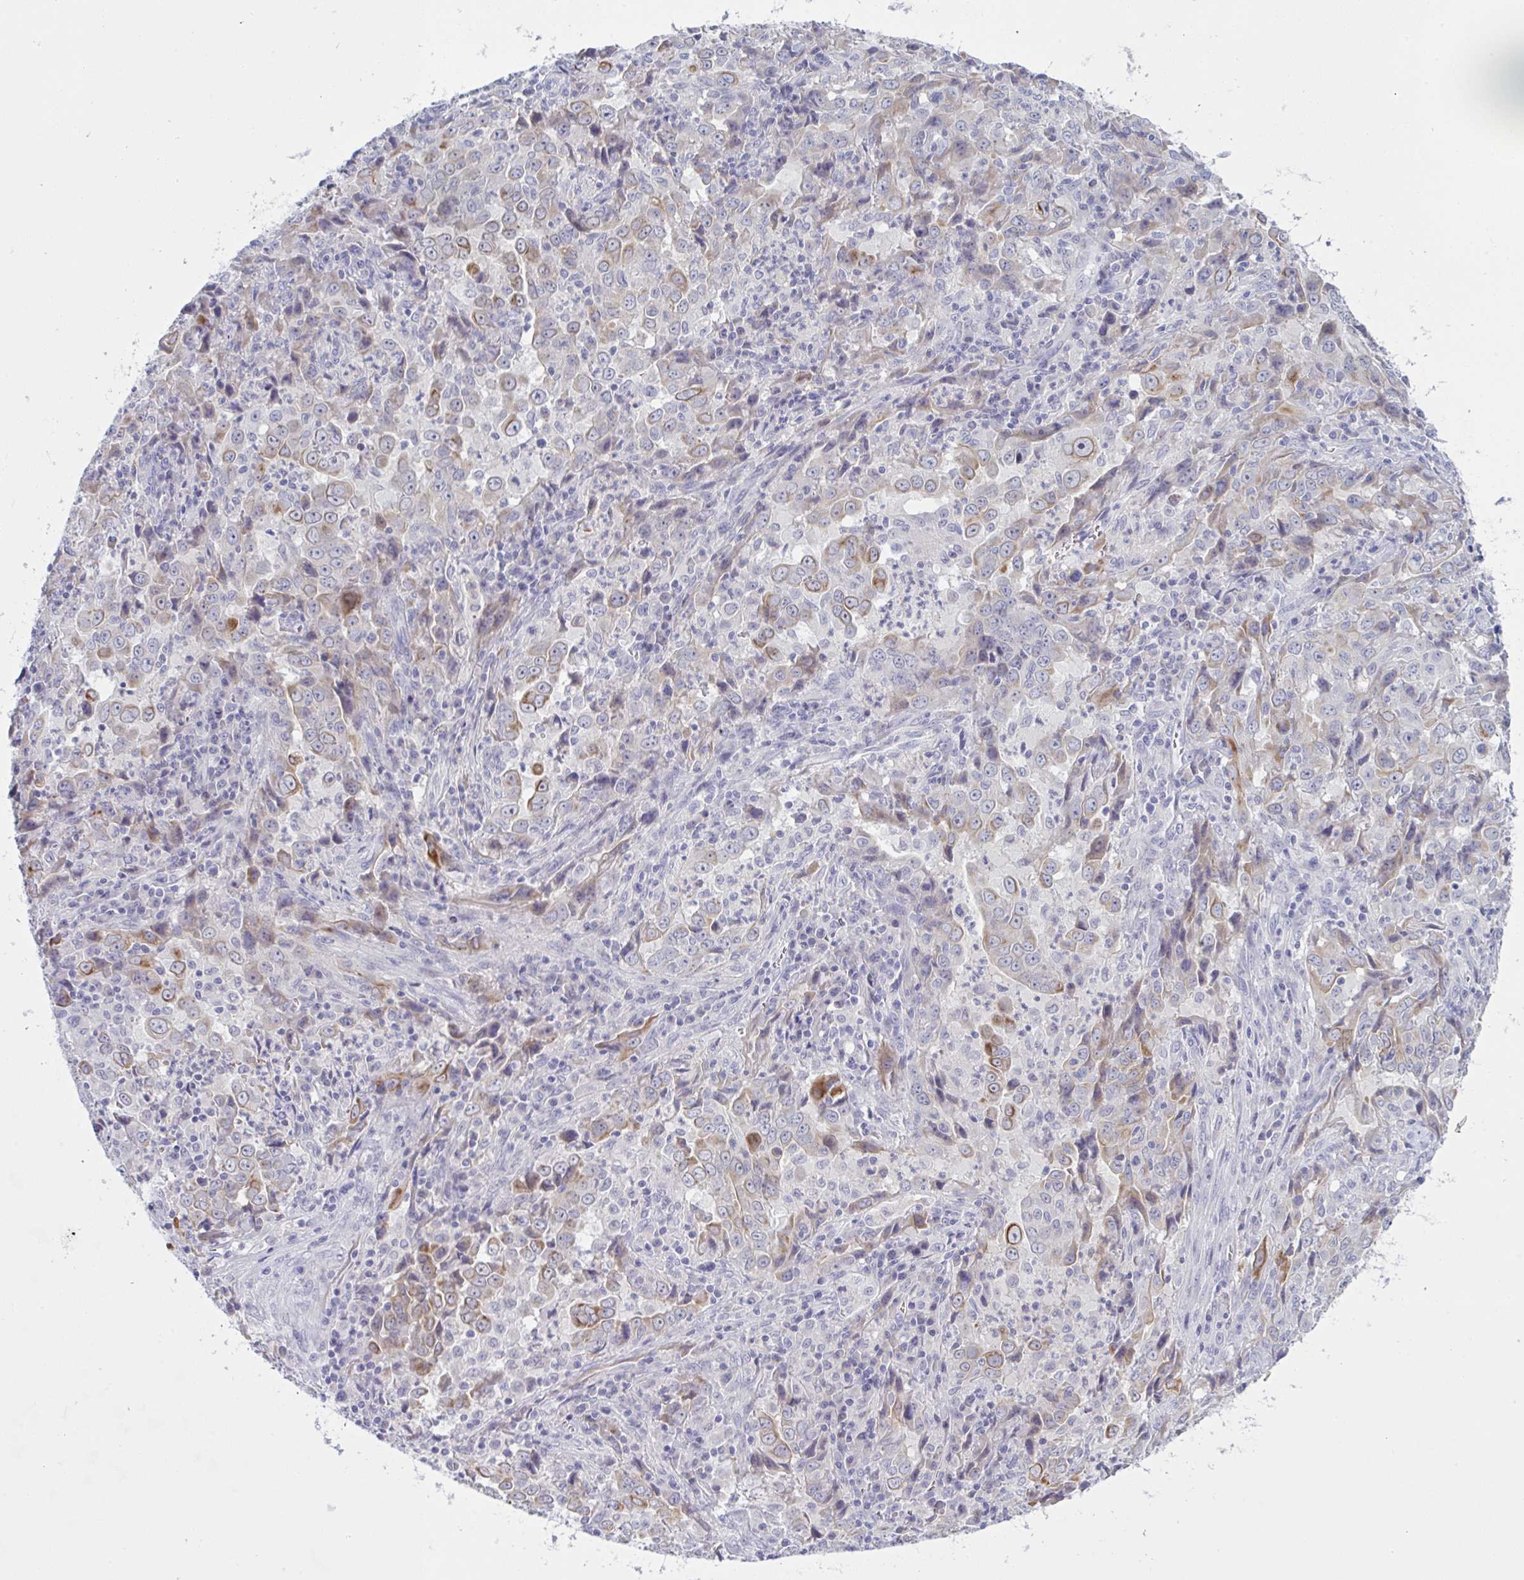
{"staining": {"intensity": "moderate", "quantity": "<25%", "location": "cytoplasmic/membranous"}, "tissue": "lung cancer", "cell_type": "Tumor cells", "image_type": "cancer", "snomed": [{"axis": "morphology", "description": "Adenocarcinoma, NOS"}, {"axis": "topography", "description": "Lung"}], "caption": "Lung cancer was stained to show a protein in brown. There is low levels of moderate cytoplasmic/membranous expression in about <25% of tumor cells. The staining is performed using DAB (3,3'-diaminobenzidine) brown chromogen to label protein expression. The nuclei are counter-stained blue using hematoxylin.", "gene": "TENT5D", "patient": {"sex": "male", "age": 67}}